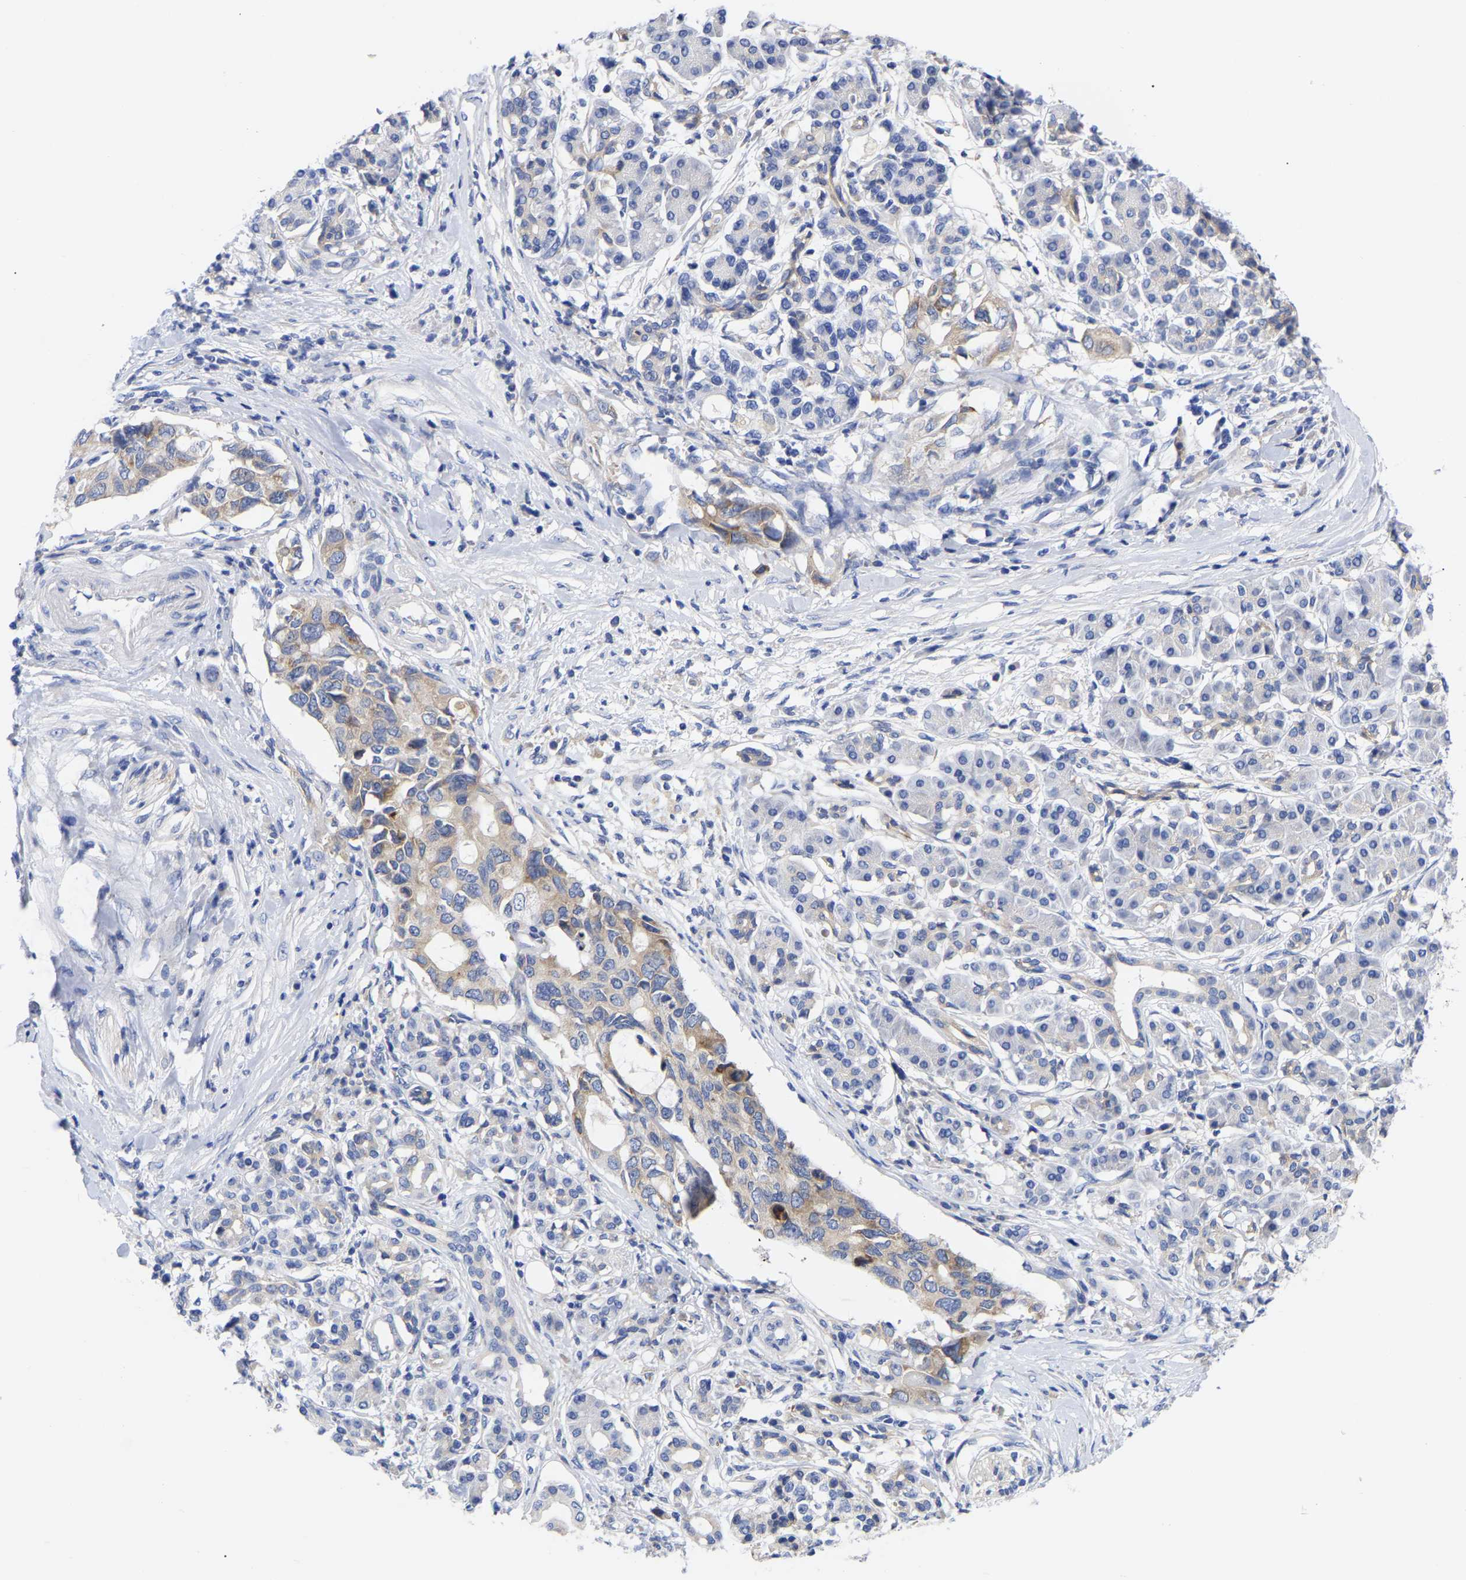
{"staining": {"intensity": "moderate", "quantity": ">75%", "location": "cytoplasmic/membranous"}, "tissue": "pancreatic cancer", "cell_type": "Tumor cells", "image_type": "cancer", "snomed": [{"axis": "morphology", "description": "Adenocarcinoma, NOS"}, {"axis": "topography", "description": "Pancreas"}], "caption": "A medium amount of moderate cytoplasmic/membranous expression is identified in approximately >75% of tumor cells in pancreatic cancer (adenocarcinoma) tissue.", "gene": "CFAP298", "patient": {"sex": "female", "age": 56}}